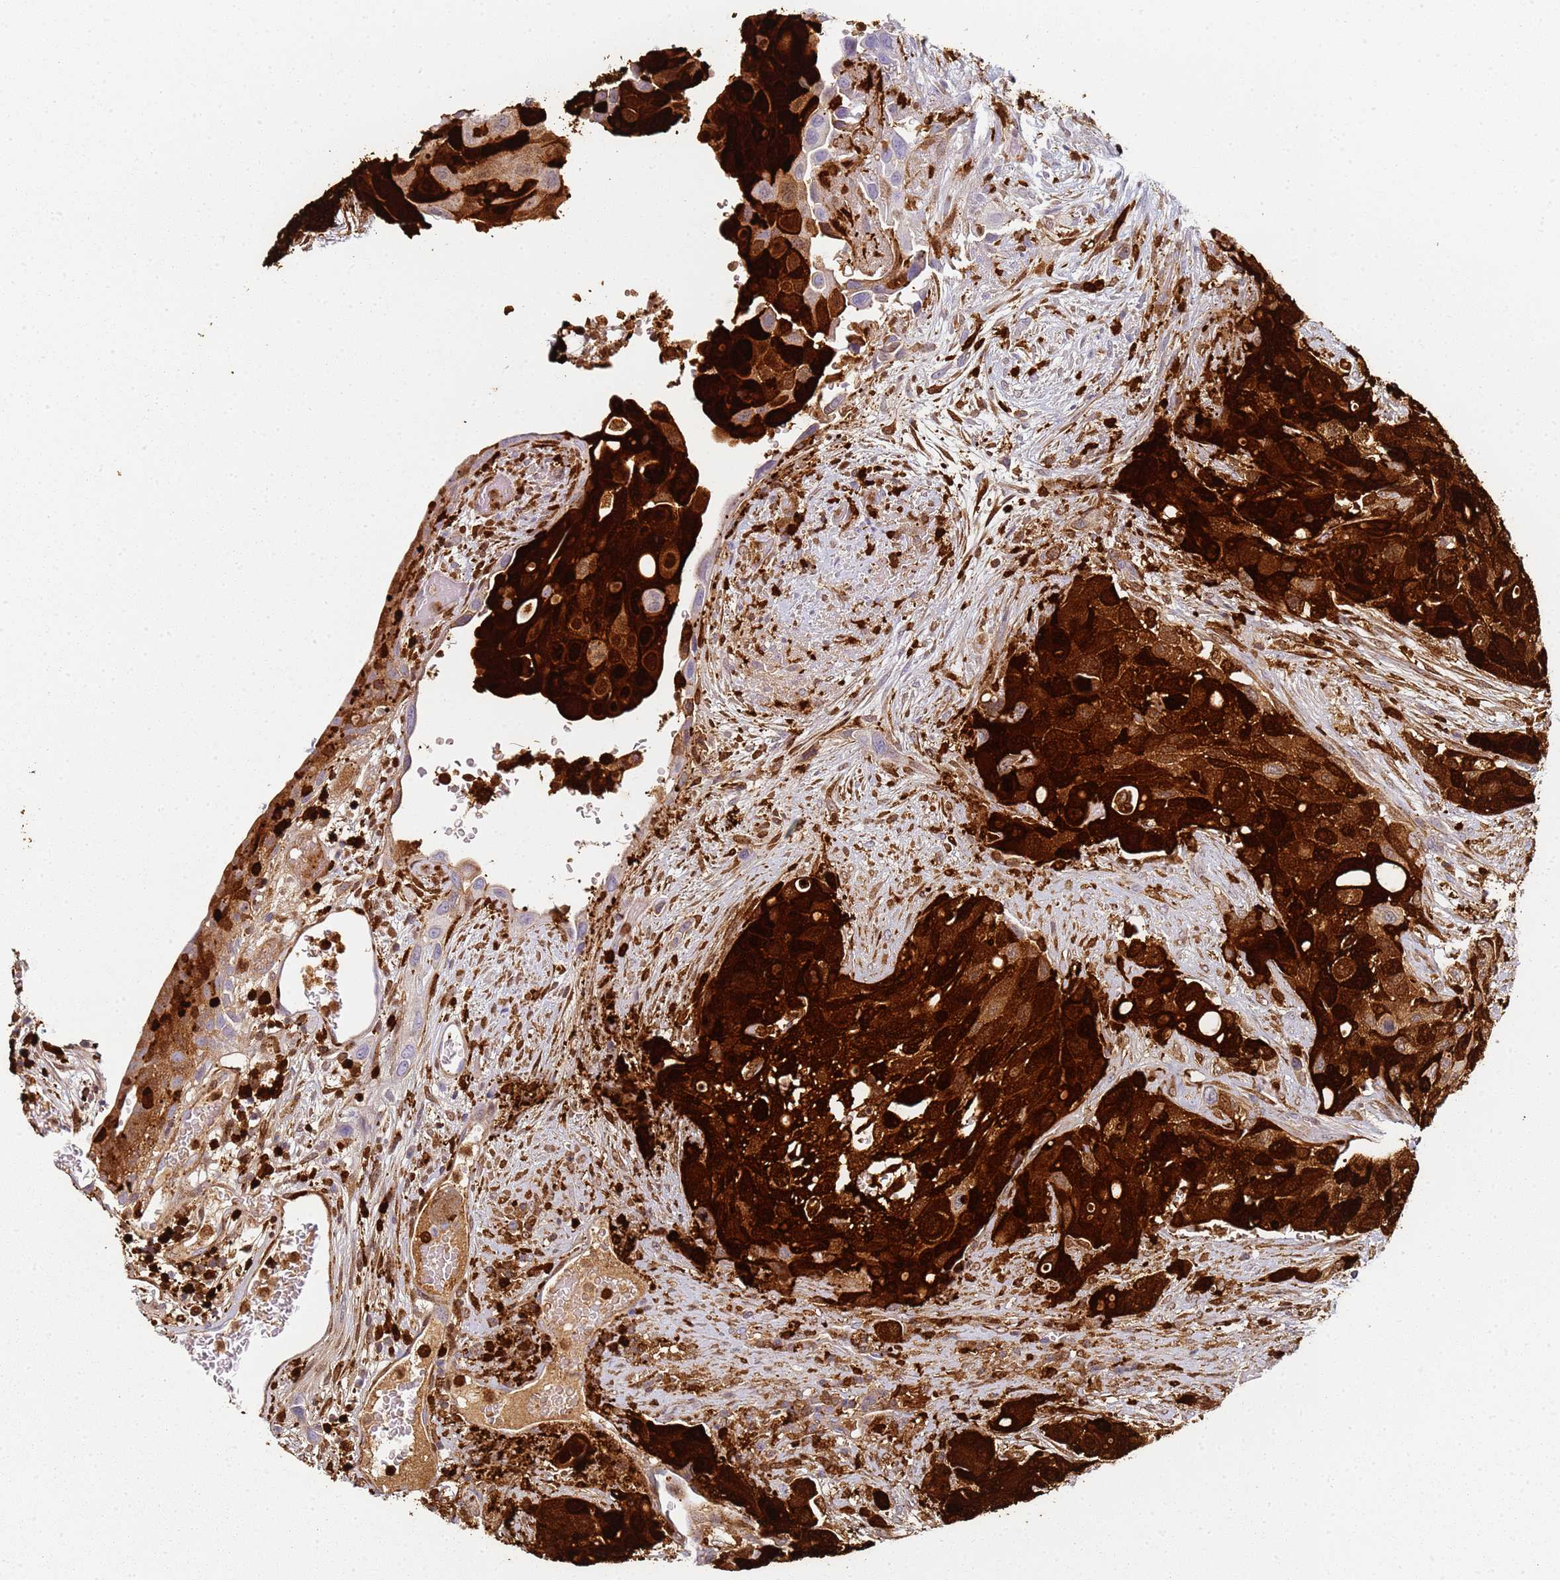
{"staining": {"intensity": "strong", "quantity": ">75%", "location": "cytoplasmic/membranous,nuclear"}, "tissue": "urothelial cancer", "cell_type": "Tumor cells", "image_type": "cancer", "snomed": [{"axis": "morphology", "description": "Normal tissue, NOS"}, {"axis": "morphology", "description": "Urothelial carcinoma, High grade"}, {"axis": "topography", "description": "Vascular tissue"}, {"axis": "topography", "description": "Urinary bladder"}], "caption": "Tumor cells show strong cytoplasmic/membranous and nuclear expression in approximately >75% of cells in urothelial carcinoma (high-grade).", "gene": "S100A4", "patient": {"sex": "female", "age": 56}}